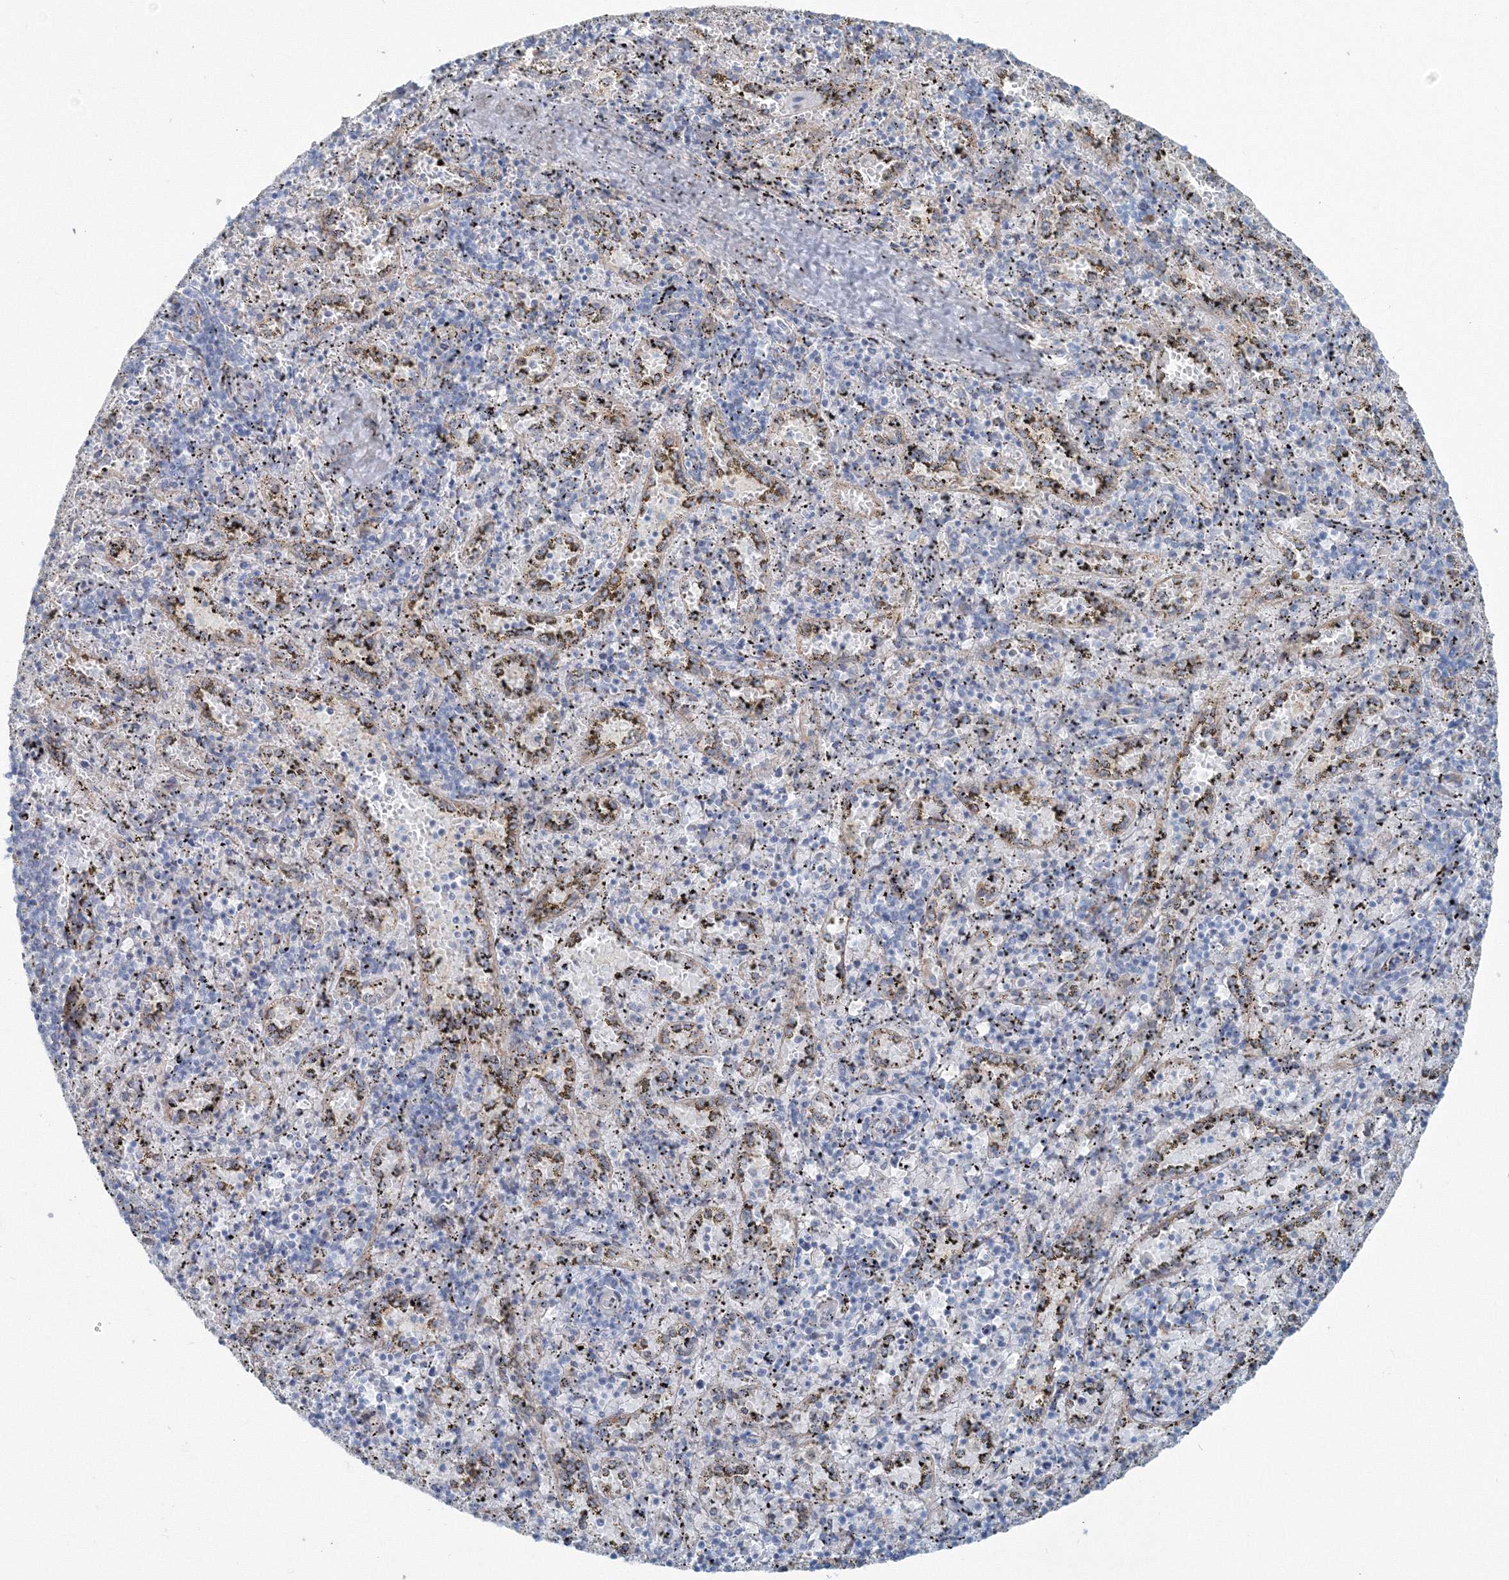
{"staining": {"intensity": "negative", "quantity": "none", "location": "none"}, "tissue": "spleen", "cell_type": "Cells in red pulp", "image_type": "normal", "snomed": [{"axis": "morphology", "description": "Normal tissue, NOS"}, {"axis": "topography", "description": "Spleen"}], "caption": "DAB (3,3'-diaminobenzidine) immunohistochemical staining of normal human spleen exhibits no significant positivity in cells in red pulp. (DAB immunohistochemistry visualized using brightfield microscopy, high magnification).", "gene": "ENSG00000285283", "patient": {"sex": "male", "age": 11}}